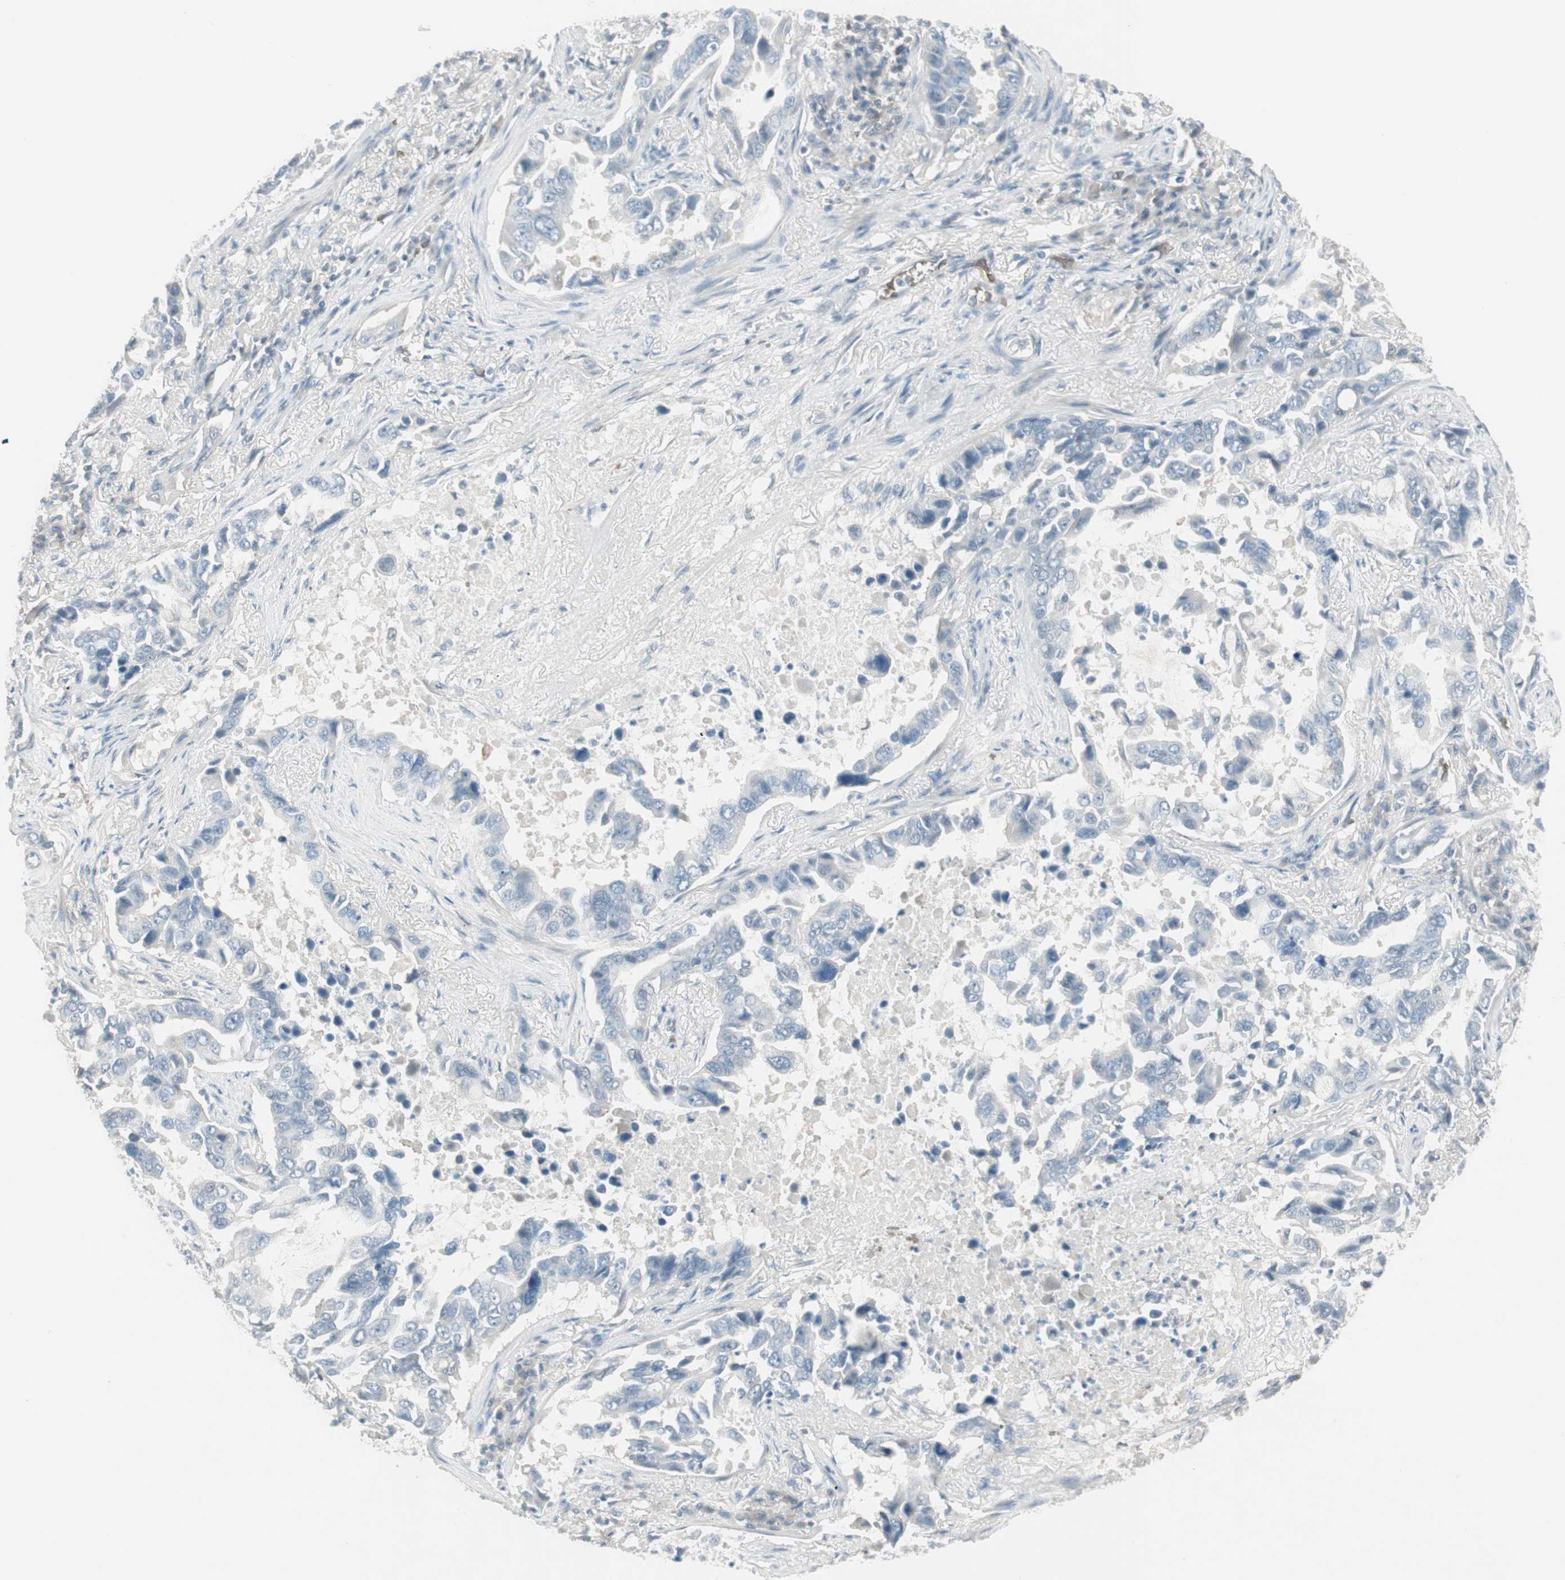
{"staining": {"intensity": "negative", "quantity": "none", "location": "none"}, "tissue": "lung cancer", "cell_type": "Tumor cells", "image_type": "cancer", "snomed": [{"axis": "morphology", "description": "Adenocarcinoma, NOS"}, {"axis": "topography", "description": "Lung"}], "caption": "DAB (3,3'-diaminobenzidine) immunohistochemical staining of lung adenocarcinoma shows no significant expression in tumor cells.", "gene": "MAP4K1", "patient": {"sex": "male", "age": 64}}